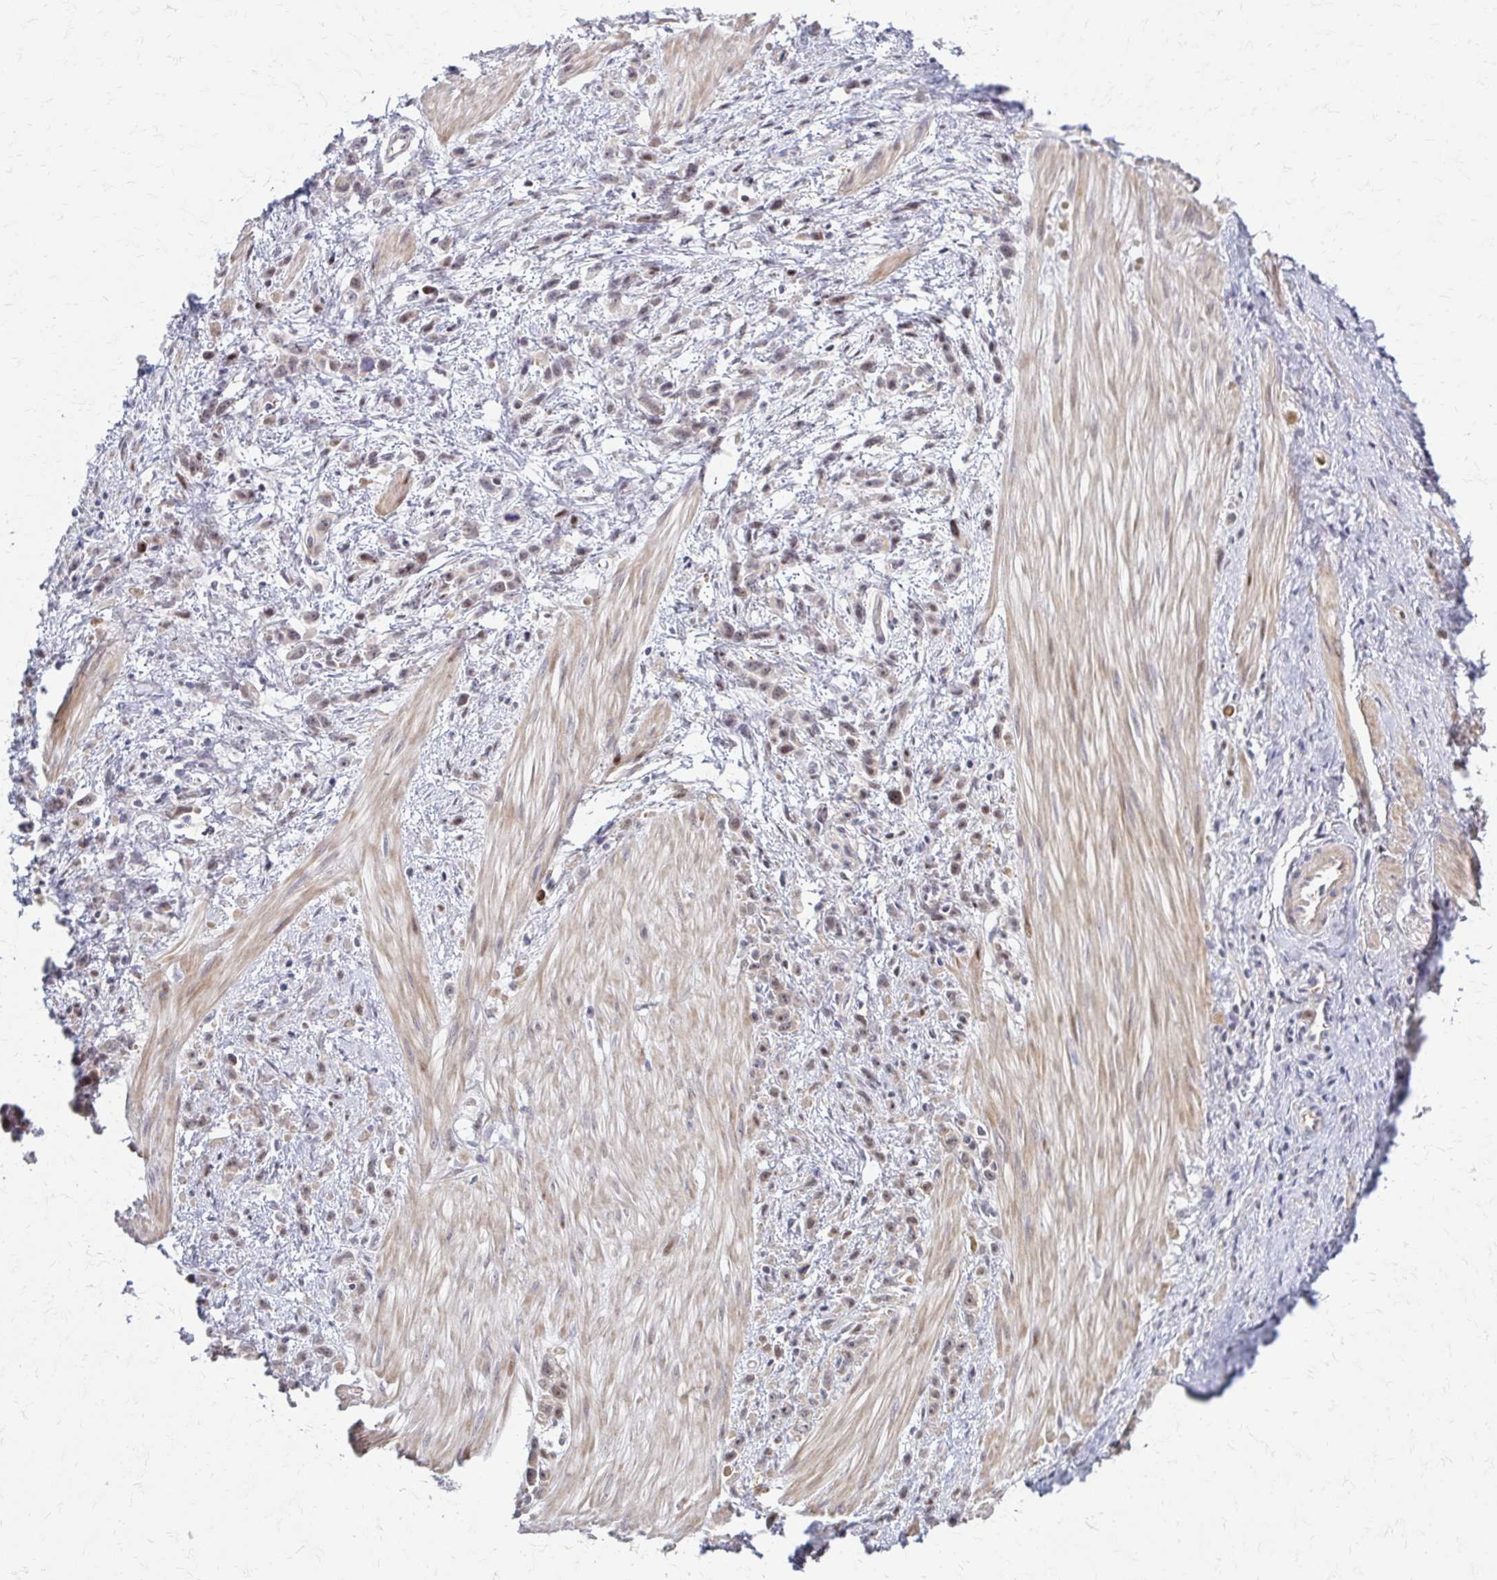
{"staining": {"intensity": "weak", "quantity": ">75%", "location": "nuclear"}, "tissue": "stomach cancer", "cell_type": "Tumor cells", "image_type": "cancer", "snomed": [{"axis": "morphology", "description": "Adenocarcinoma, NOS"}, {"axis": "topography", "description": "Stomach"}], "caption": "A histopathology image of stomach cancer (adenocarcinoma) stained for a protein demonstrates weak nuclear brown staining in tumor cells.", "gene": "PSMD7", "patient": {"sex": "male", "age": 47}}